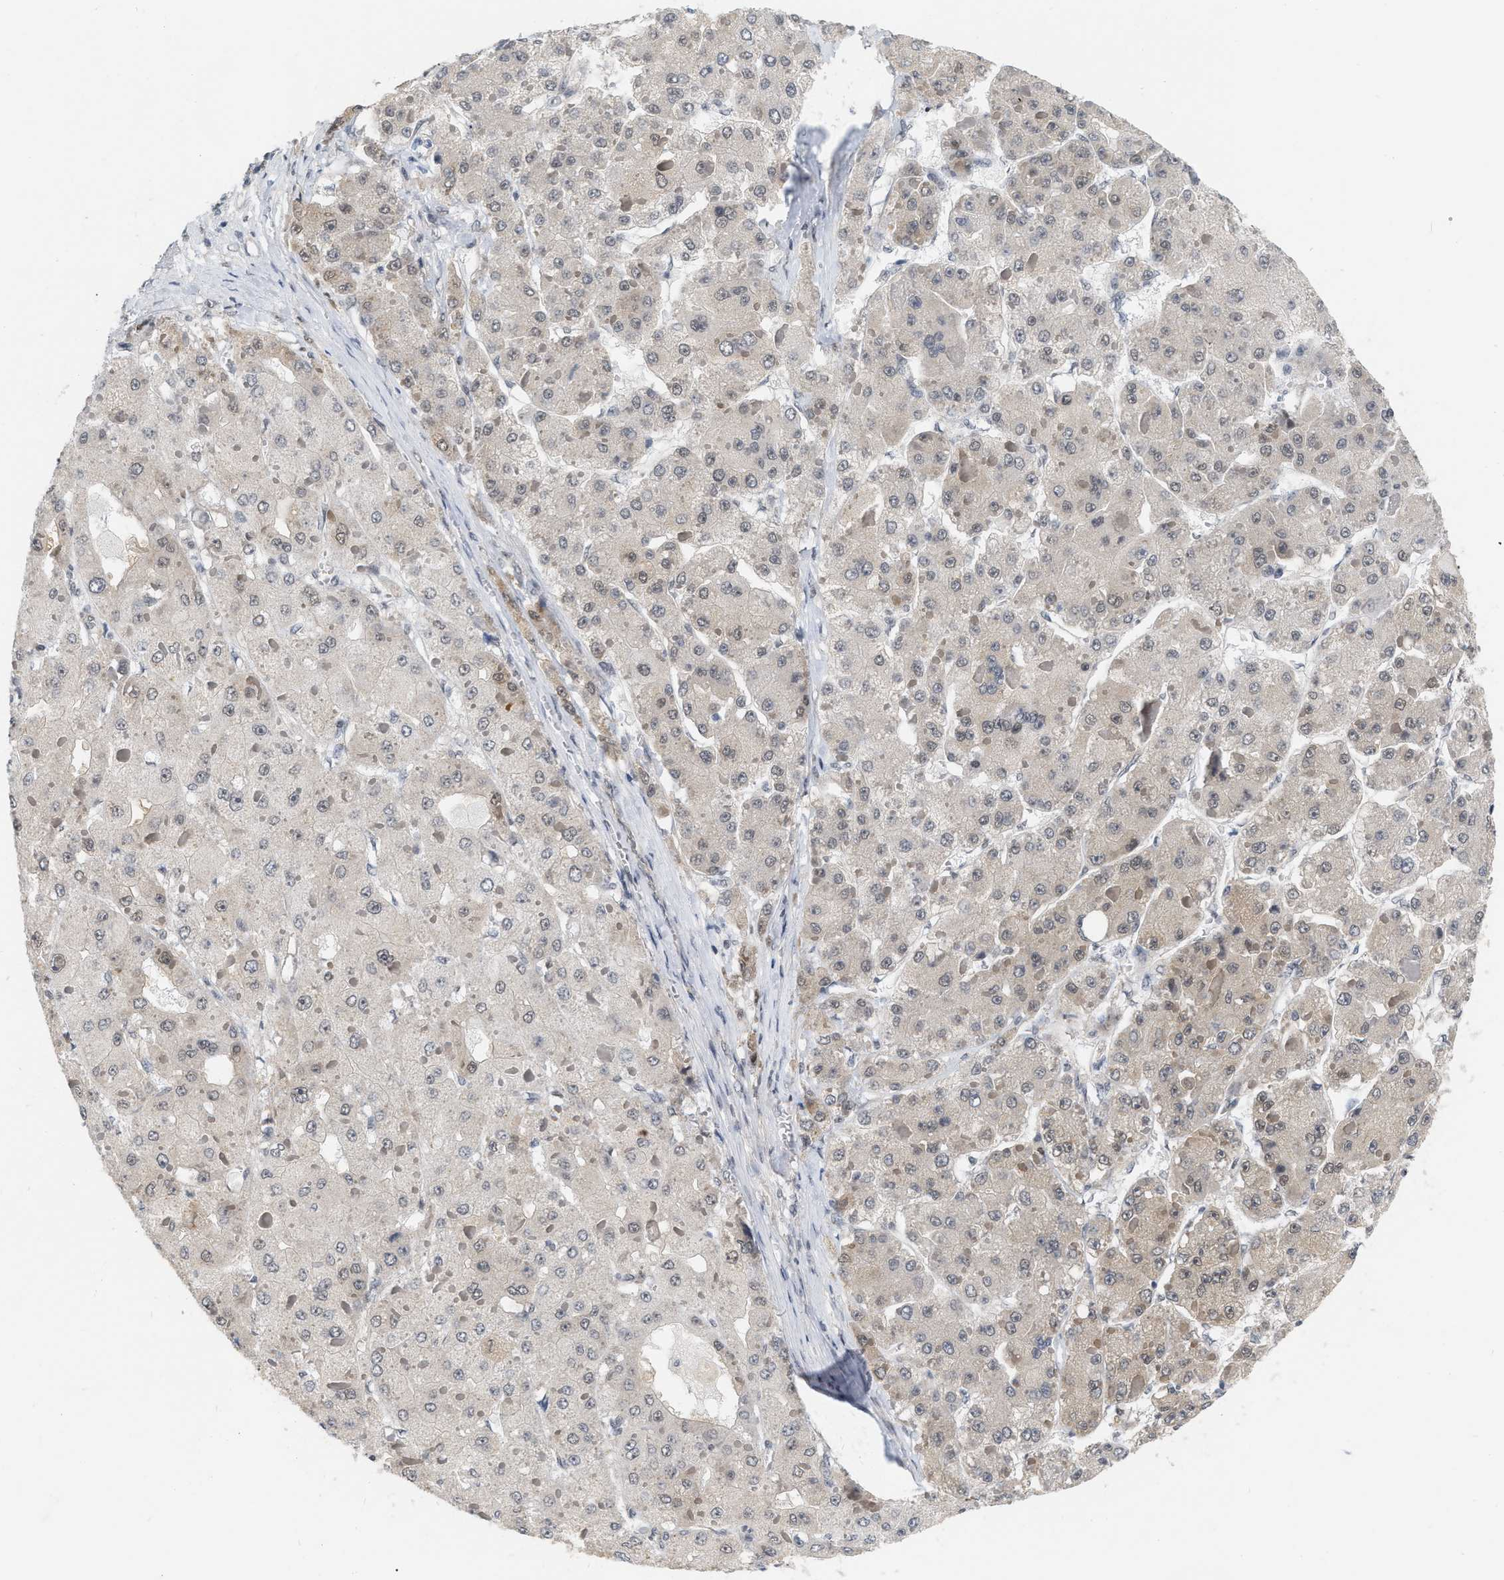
{"staining": {"intensity": "weak", "quantity": "<25%", "location": "cytoplasmic/membranous,nuclear"}, "tissue": "liver cancer", "cell_type": "Tumor cells", "image_type": "cancer", "snomed": [{"axis": "morphology", "description": "Carcinoma, Hepatocellular, NOS"}, {"axis": "topography", "description": "Liver"}], "caption": "DAB (3,3'-diaminobenzidine) immunohistochemical staining of liver cancer exhibits no significant staining in tumor cells.", "gene": "RUVBL1", "patient": {"sex": "female", "age": 73}}